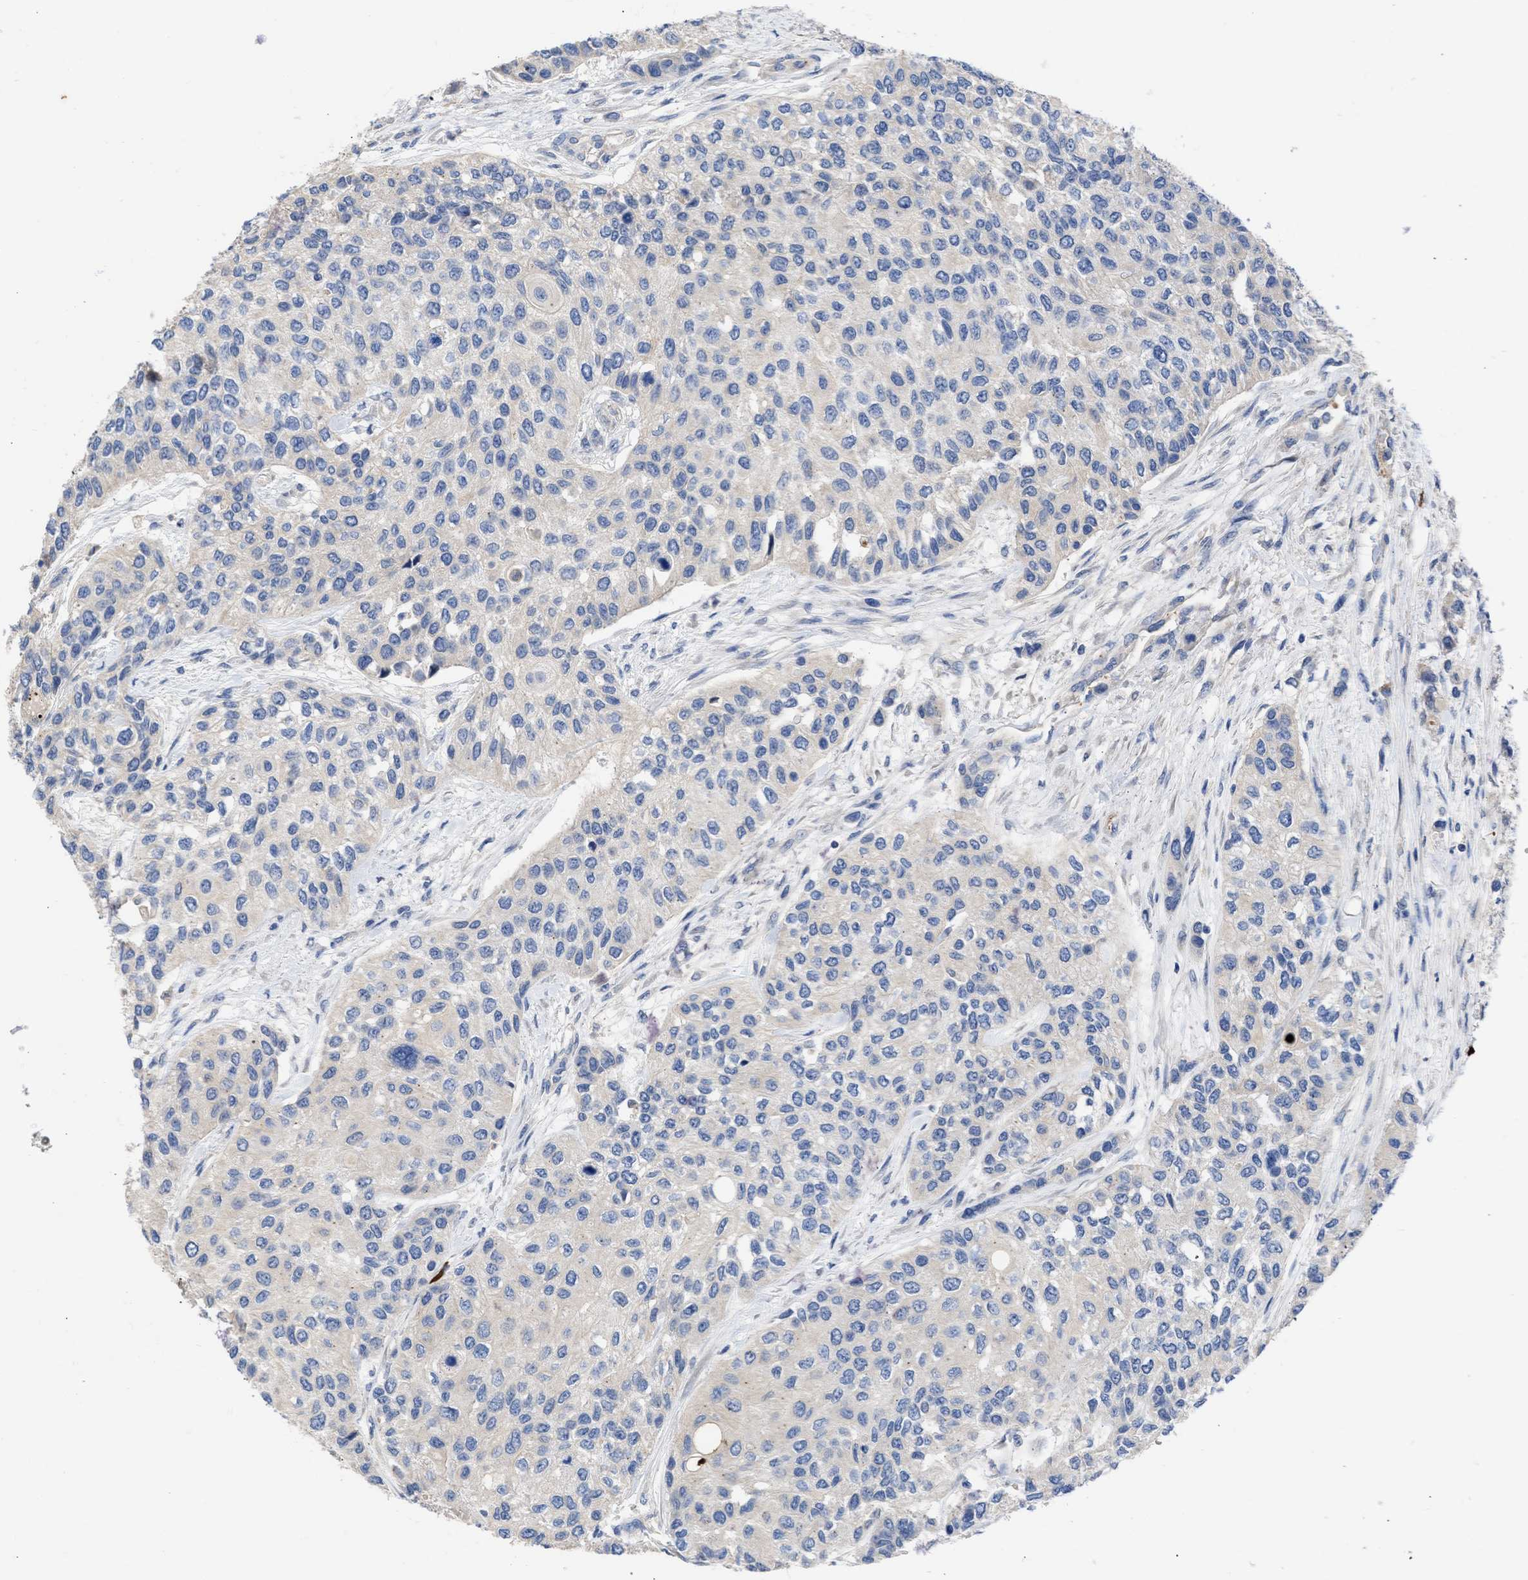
{"staining": {"intensity": "negative", "quantity": "none", "location": "none"}, "tissue": "urothelial cancer", "cell_type": "Tumor cells", "image_type": "cancer", "snomed": [{"axis": "morphology", "description": "Urothelial carcinoma, High grade"}, {"axis": "topography", "description": "Urinary bladder"}], "caption": "DAB immunohistochemical staining of urothelial carcinoma (high-grade) demonstrates no significant positivity in tumor cells.", "gene": "ARHGEF4", "patient": {"sex": "female", "age": 56}}